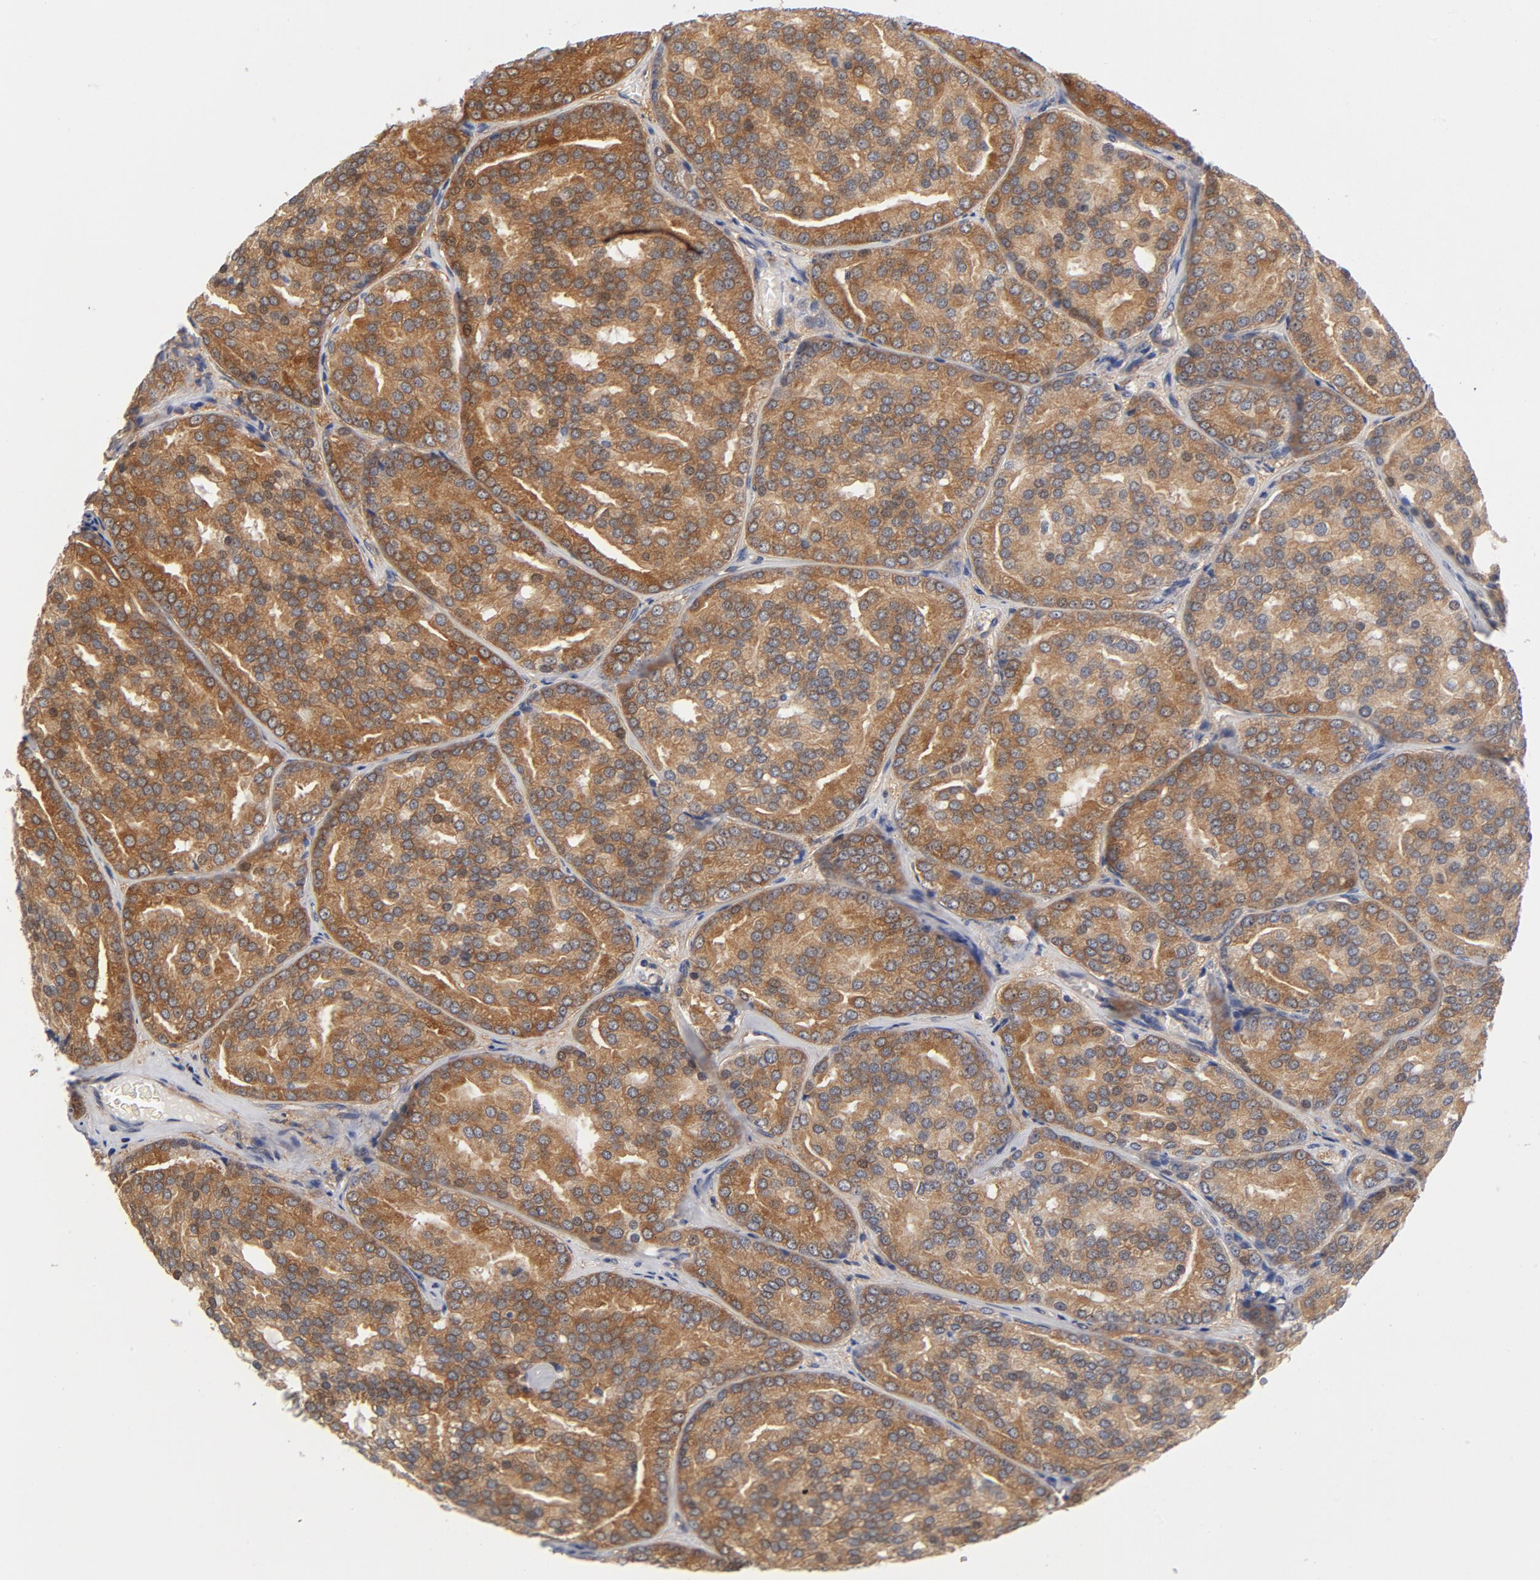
{"staining": {"intensity": "moderate", "quantity": ">75%", "location": "cytoplasmic/membranous"}, "tissue": "prostate cancer", "cell_type": "Tumor cells", "image_type": "cancer", "snomed": [{"axis": "morphology", "description": "Adenocarcinoma, High grade"}, {"axis": "topography", "description": "Prostate"}], "caption": "This is an image of IHC staining of adenocarcinoma (high-grade) (prostate), which shows moderate staining in the cytoplasmic/membranous of tumor cells.", "gene": "ASMTL", "patient": {"sex": "male", "age": 64}}